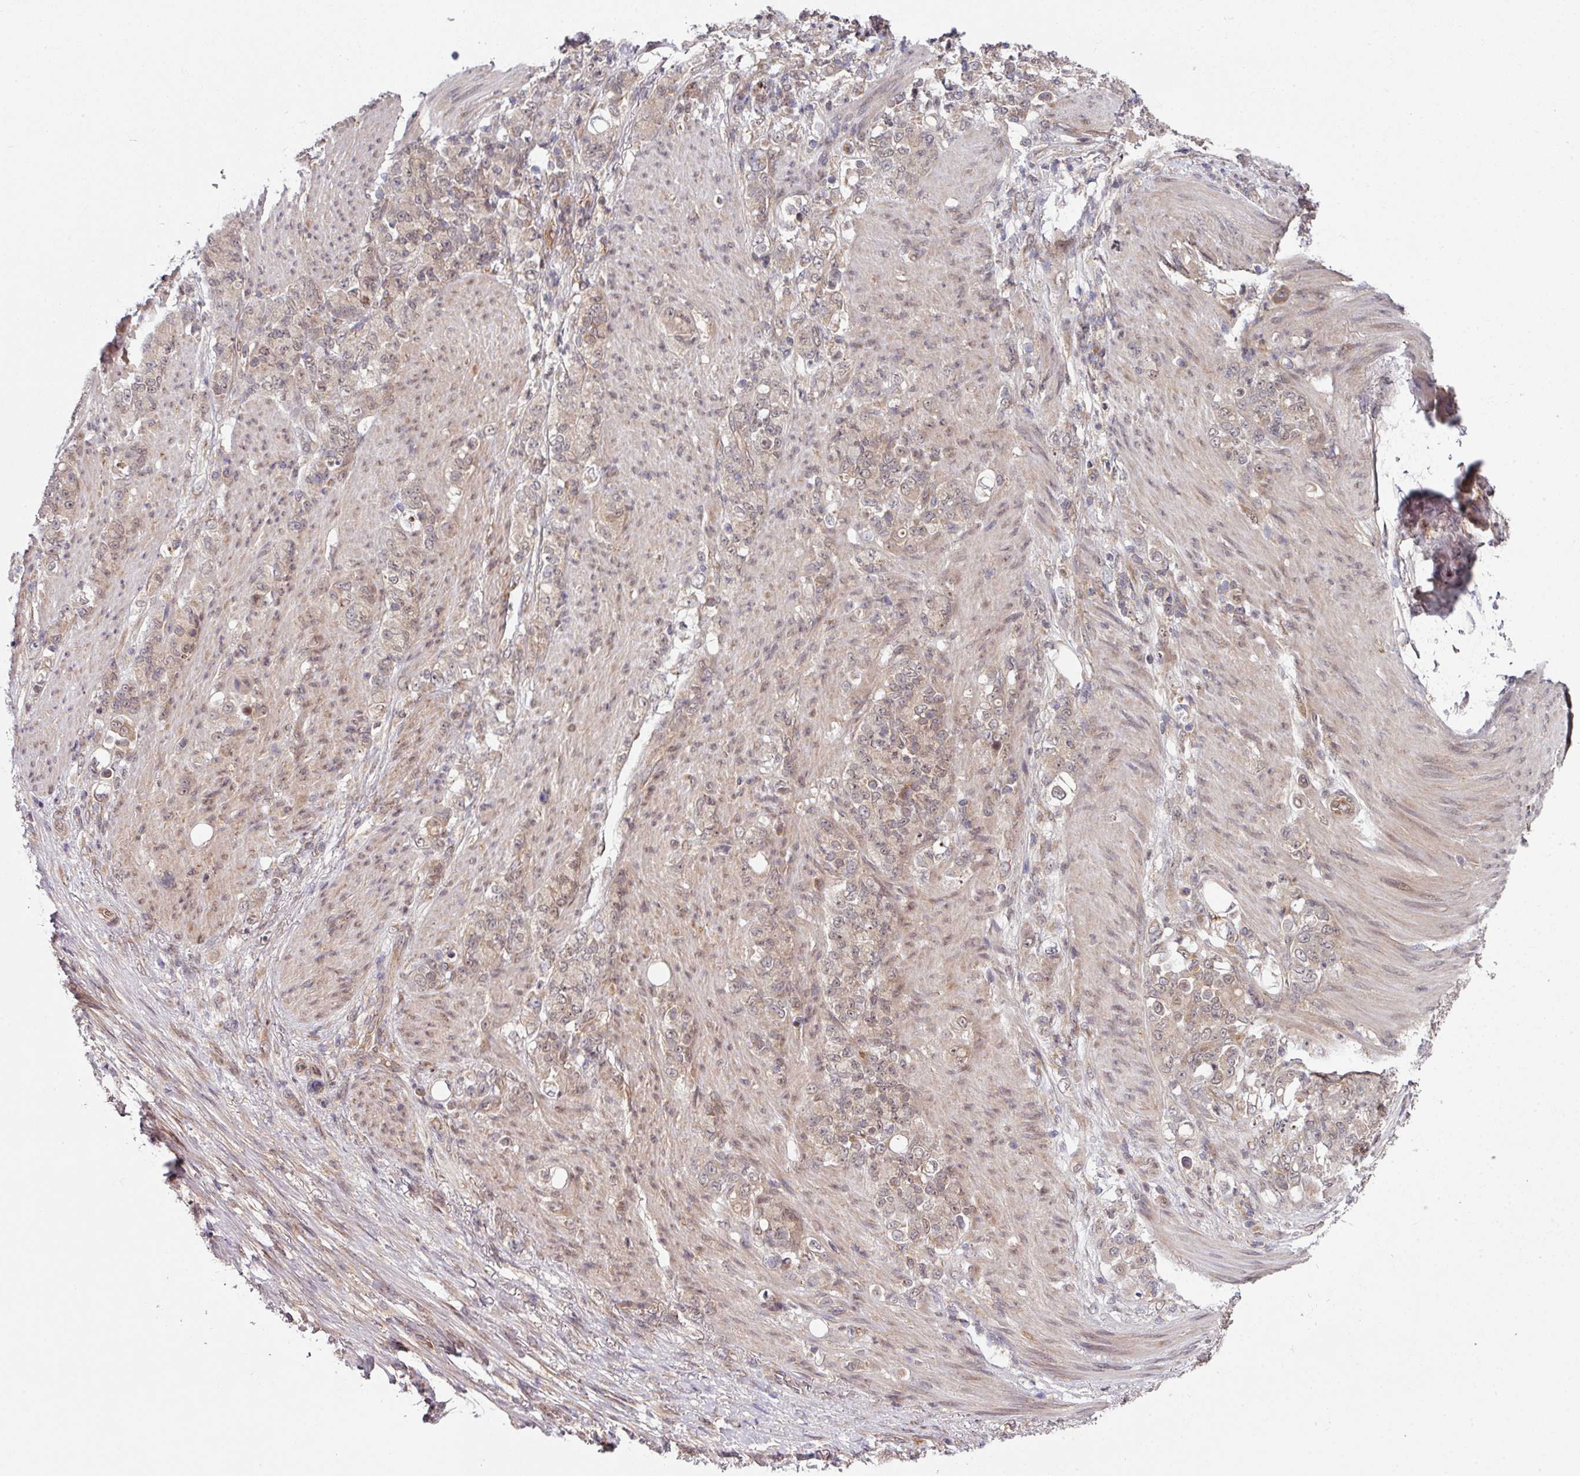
{"staining": {"intensity": "weak", "quantity": ">75%", "location": "cytoplasmic/membranous,nuclear"}, "tissue": "stomach cancer", "cell_type": "Tumor cells", "image_type": "cancer", "snomed": [{"axis": "morphology", "description": "Adenocarcinoma, NOS"}, {"axis": "topography", "description": "Stomach"}], "caption": "The image displays a brown stain indicating the presence of a protein in the cytoplasmic/membranous and nuclear of tumor cells in stomach cancer.", "gene": "CAMLG", "patient": {"sex": "female", "age": 79}}